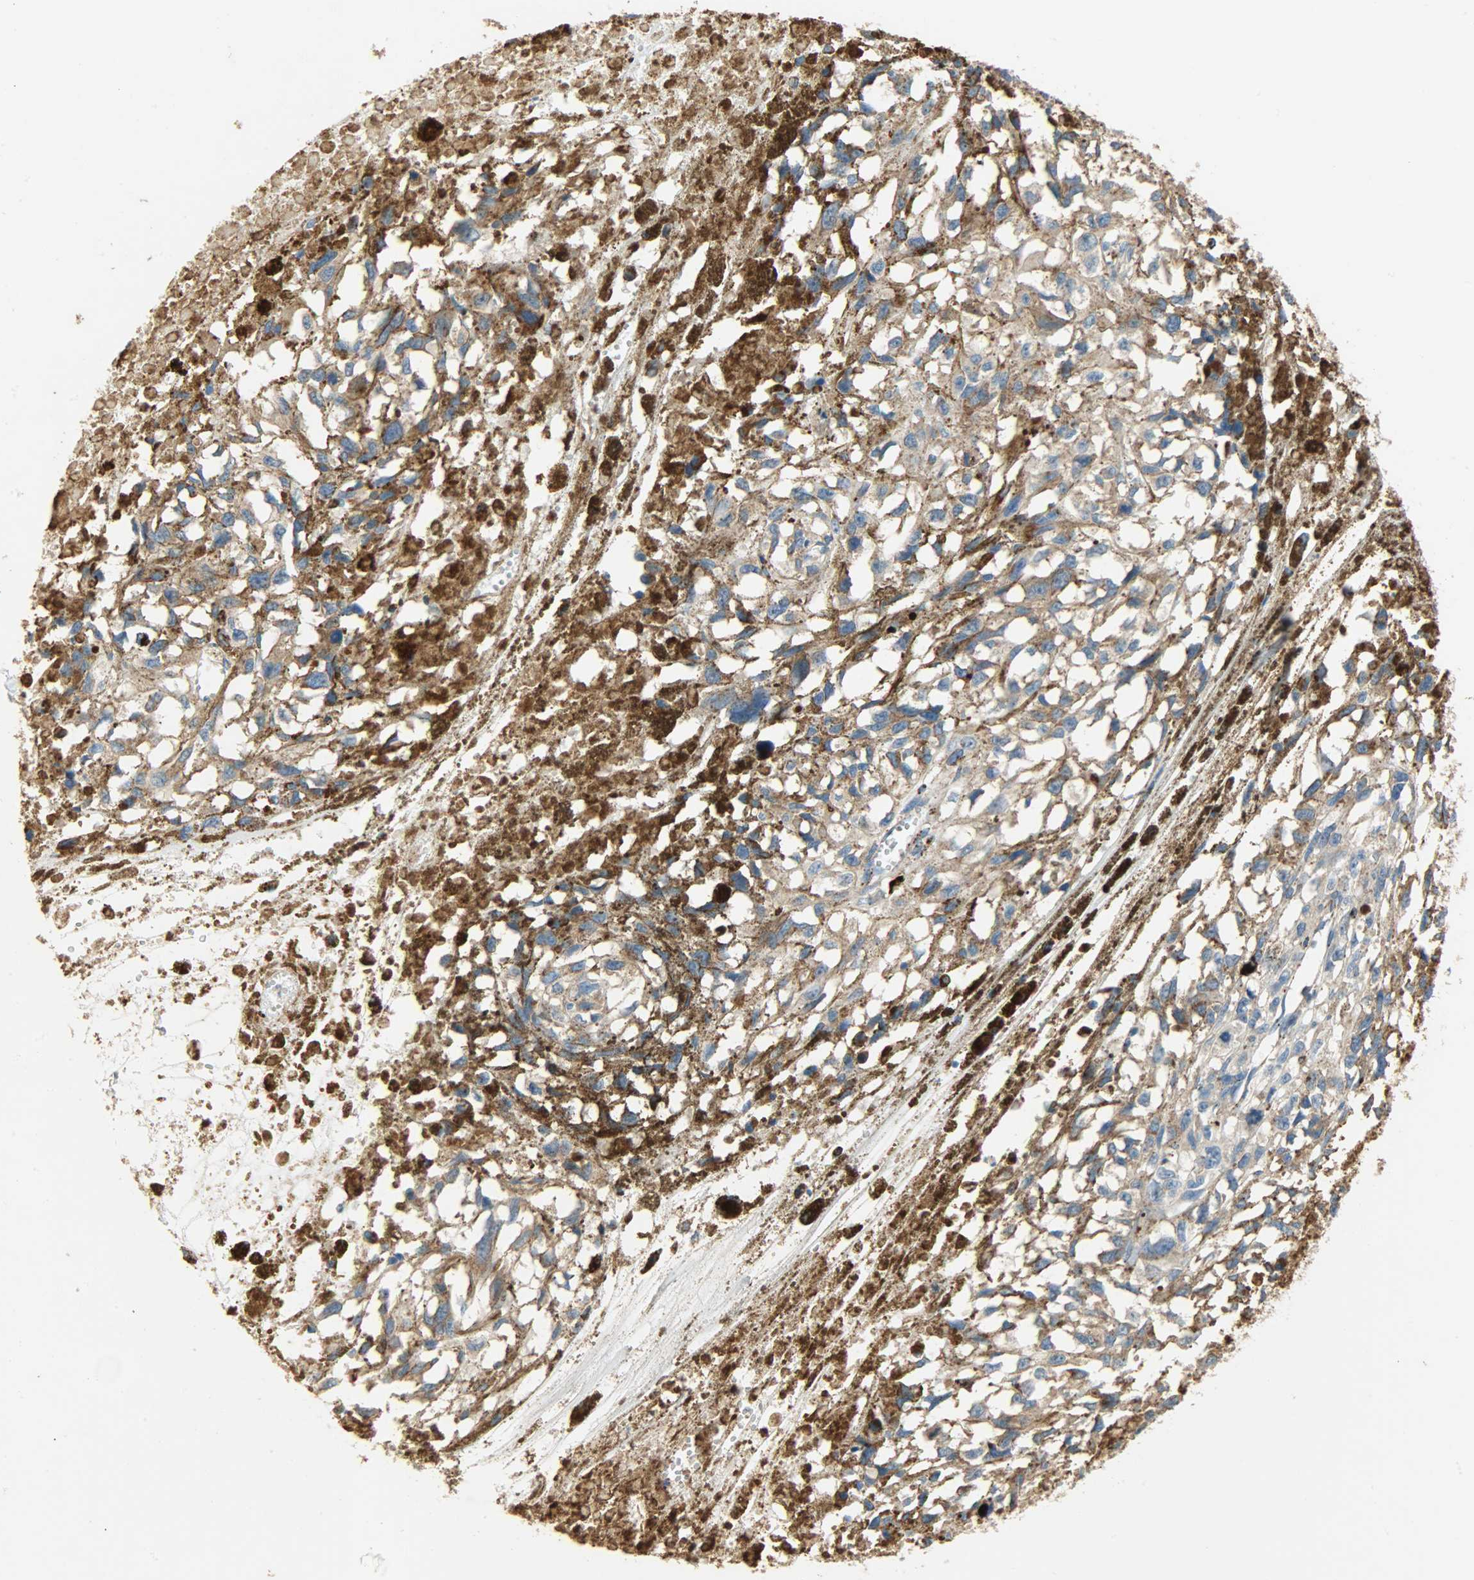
{"staining": {"intensity": "moderate", "quantity": ">75%", "location": "cytoplasmic/membranous"}, "tissue": "melanoma", "cell_type": "Tumor cells", "image_type": "cancer", "snomed": [{"axis": "morphology", "description": "Malignant melanoma, Metastatic site"}, {"axis": "topography", "description": "Lymph node"}], "caption": "Melanoma was stained to show a protein in brown. There is medium levels of moderate cytoplasmic/membranous staining in about >75% of tumor cells. (IHC, brightfield microscopy, high magnification).", "gene": "ASAH1", "patient": {"sex": "male", "age": 59}}